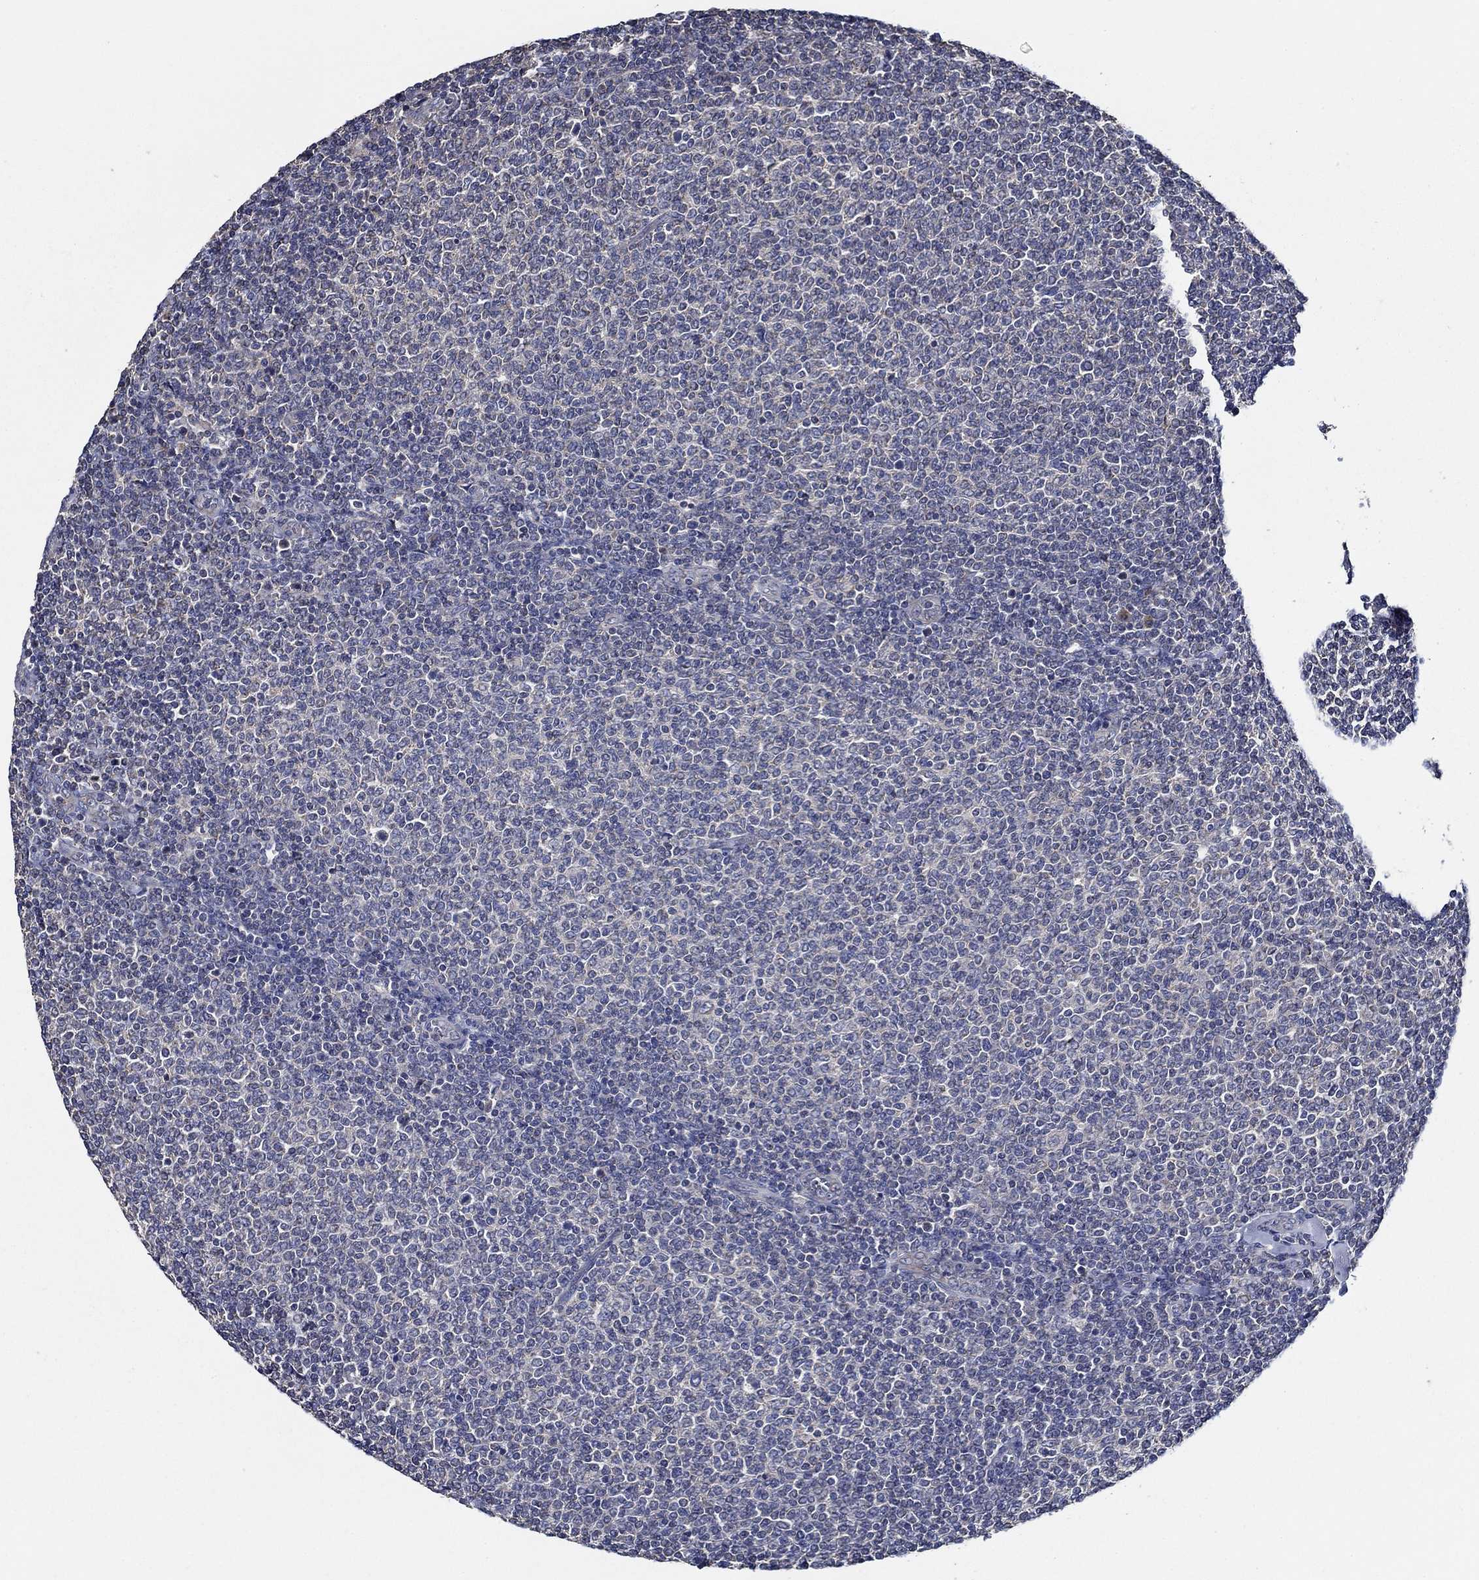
{"staining": {"intensity": "negative", "quantity": "none", "location": "none"}, "tissue": "lymphoma", "cell_type": "Tumor cells", "image_type": "cancer", "snomed": [{"axis": "morphology", "description": "Malignant lymphoma, non-Hodgkin's type, Low grade"}, {"axis": "topography", "description": "Lymph node"}], "caption": "High power microscopy image of an immunohistochemistry (IHC) image of lymphoma, revealing no significant staining in tumor cells.", "gene": "WDR53", "patient": {"sex": "male", "age": 52}}